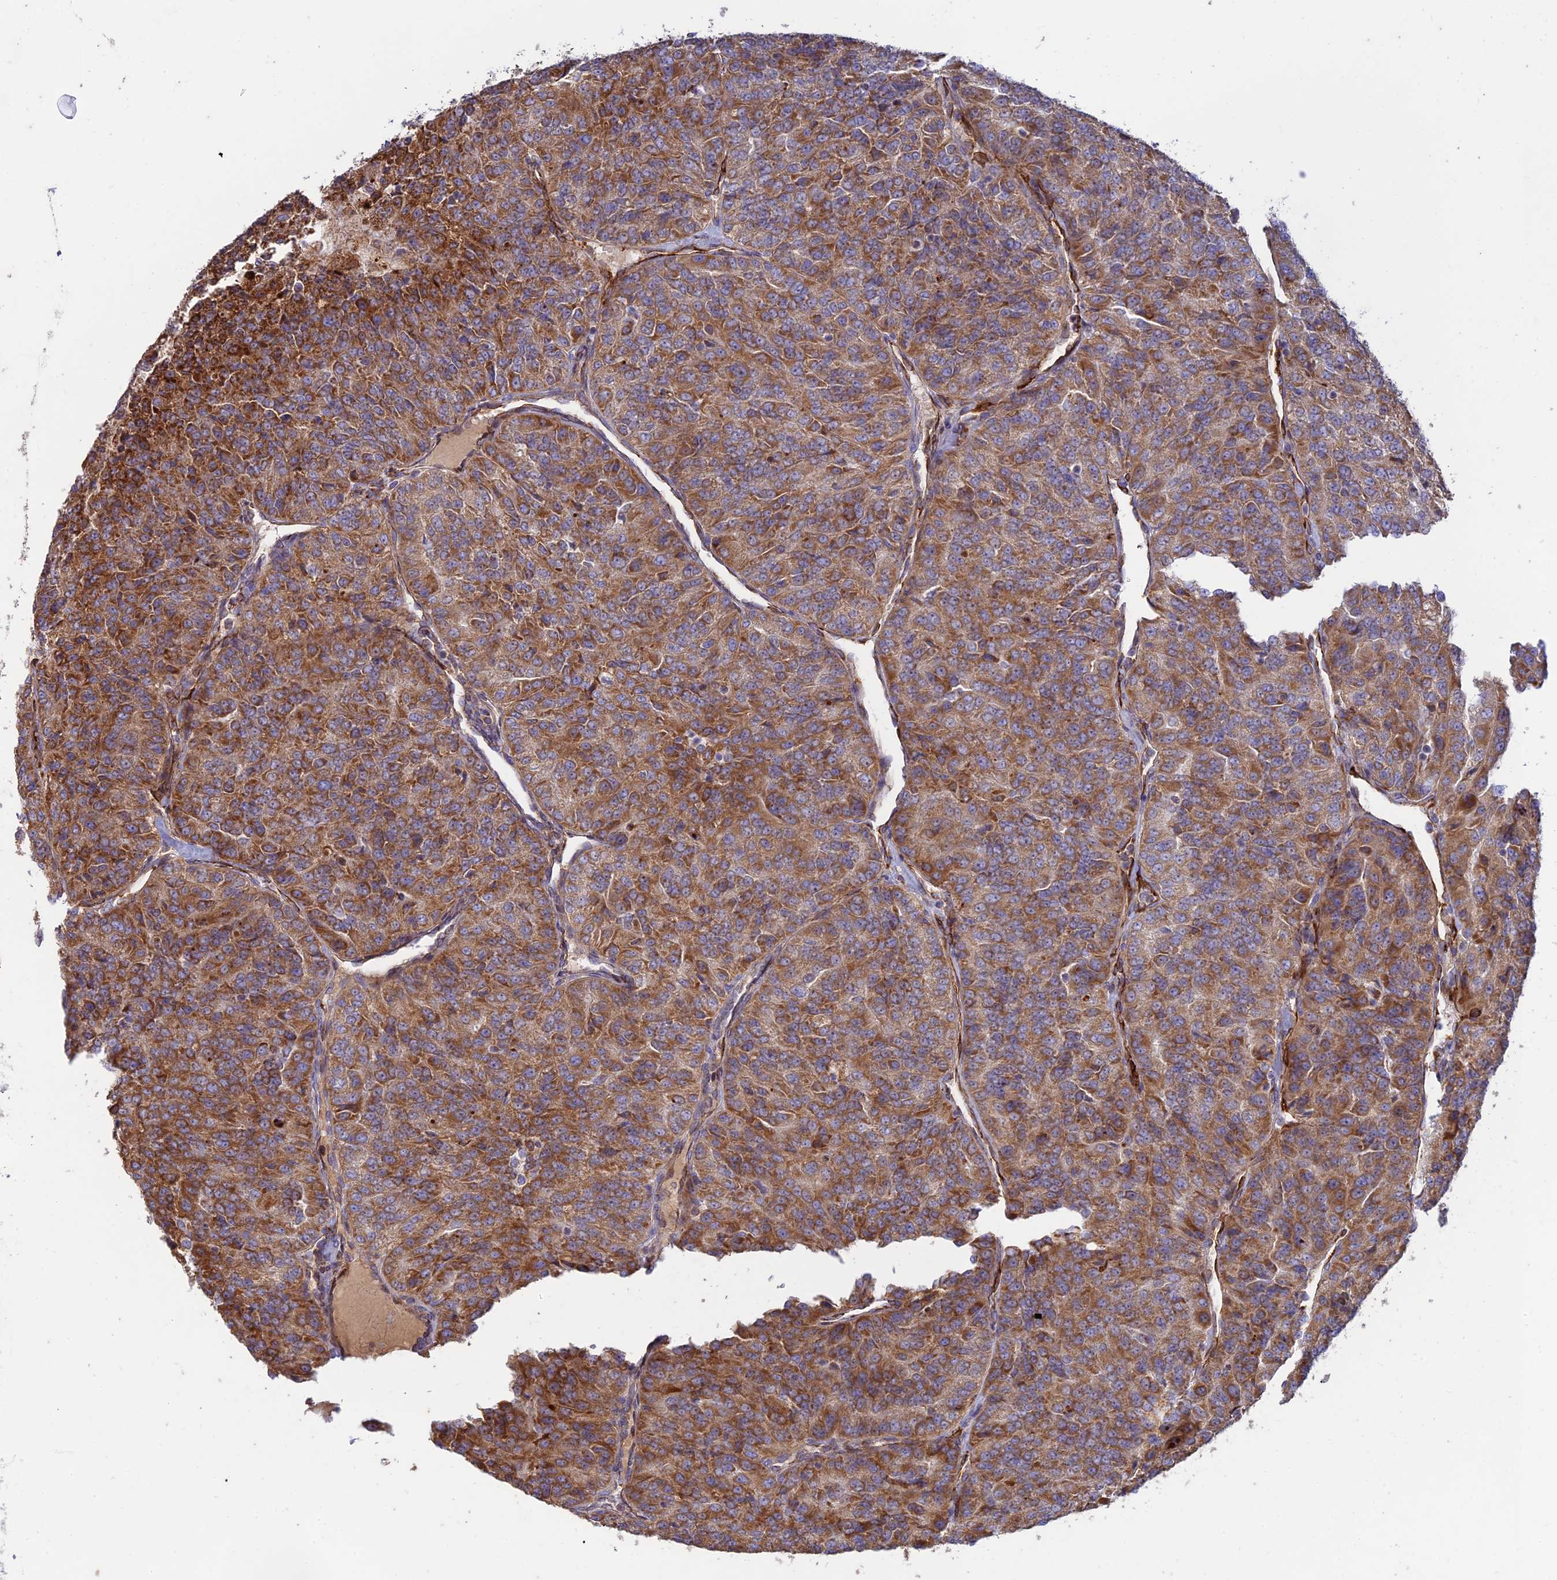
{"staining": {"intensity": "moderate", "quantity": ">75%", "location": "cytoplasmic/membranous"}, "tissue": "renal cancer", "cell_type": "Tumor cells", "image_type": "cancer", "snomed": [{"axis": "morphology", "description": "Adenocarcinoma, NOS"}, {"axis": "topography", "description": "Kidney"}], "caption": "The immunohistochemical stain shows moderate cytoplasmic/membranous expression in tumor cells of renal cancer tissue.", "gene": "RCN3", "patient": {"sex": "female", "age": 63}}